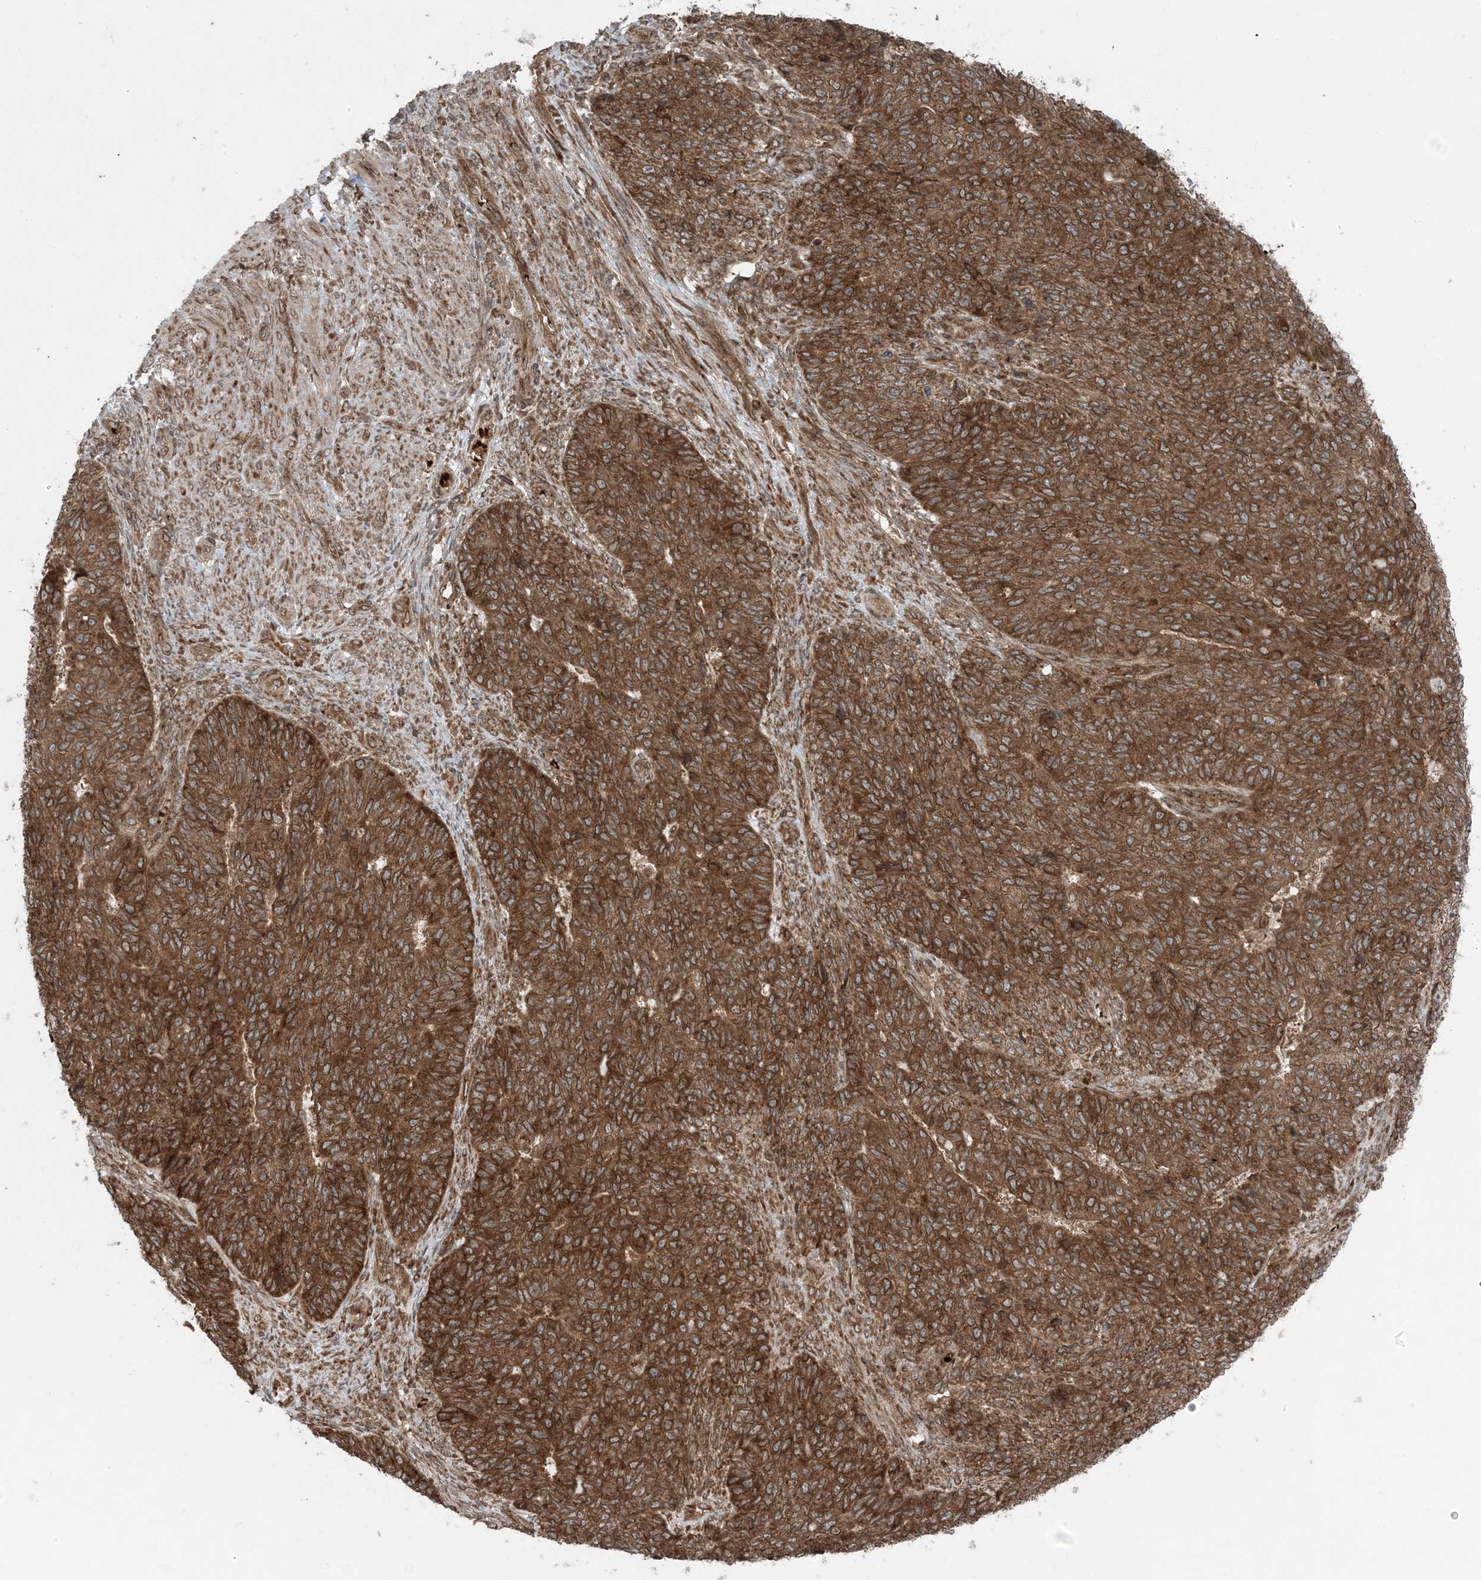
{"staining": {"intensity": "strong", "quantity": ">75%", "location": "cytoplasmic/membranous"}, "tissue": "endometrial cancer", "cell_type": "Tumor cells", "image_type": "cancer", "snomed": [{"axis": "morphology", "description": "Adenocarcinoma, NOS"}, {"axis": "topography", "description": "Endometrium"}], "caption": "Strong cytoplasmic/membranous protein positivity is seen in about >75% of tumor cells in adenocarcinoma (endometrial).", "gene": "DDX19B", "patient": {"sex": "female", "age": 32}}